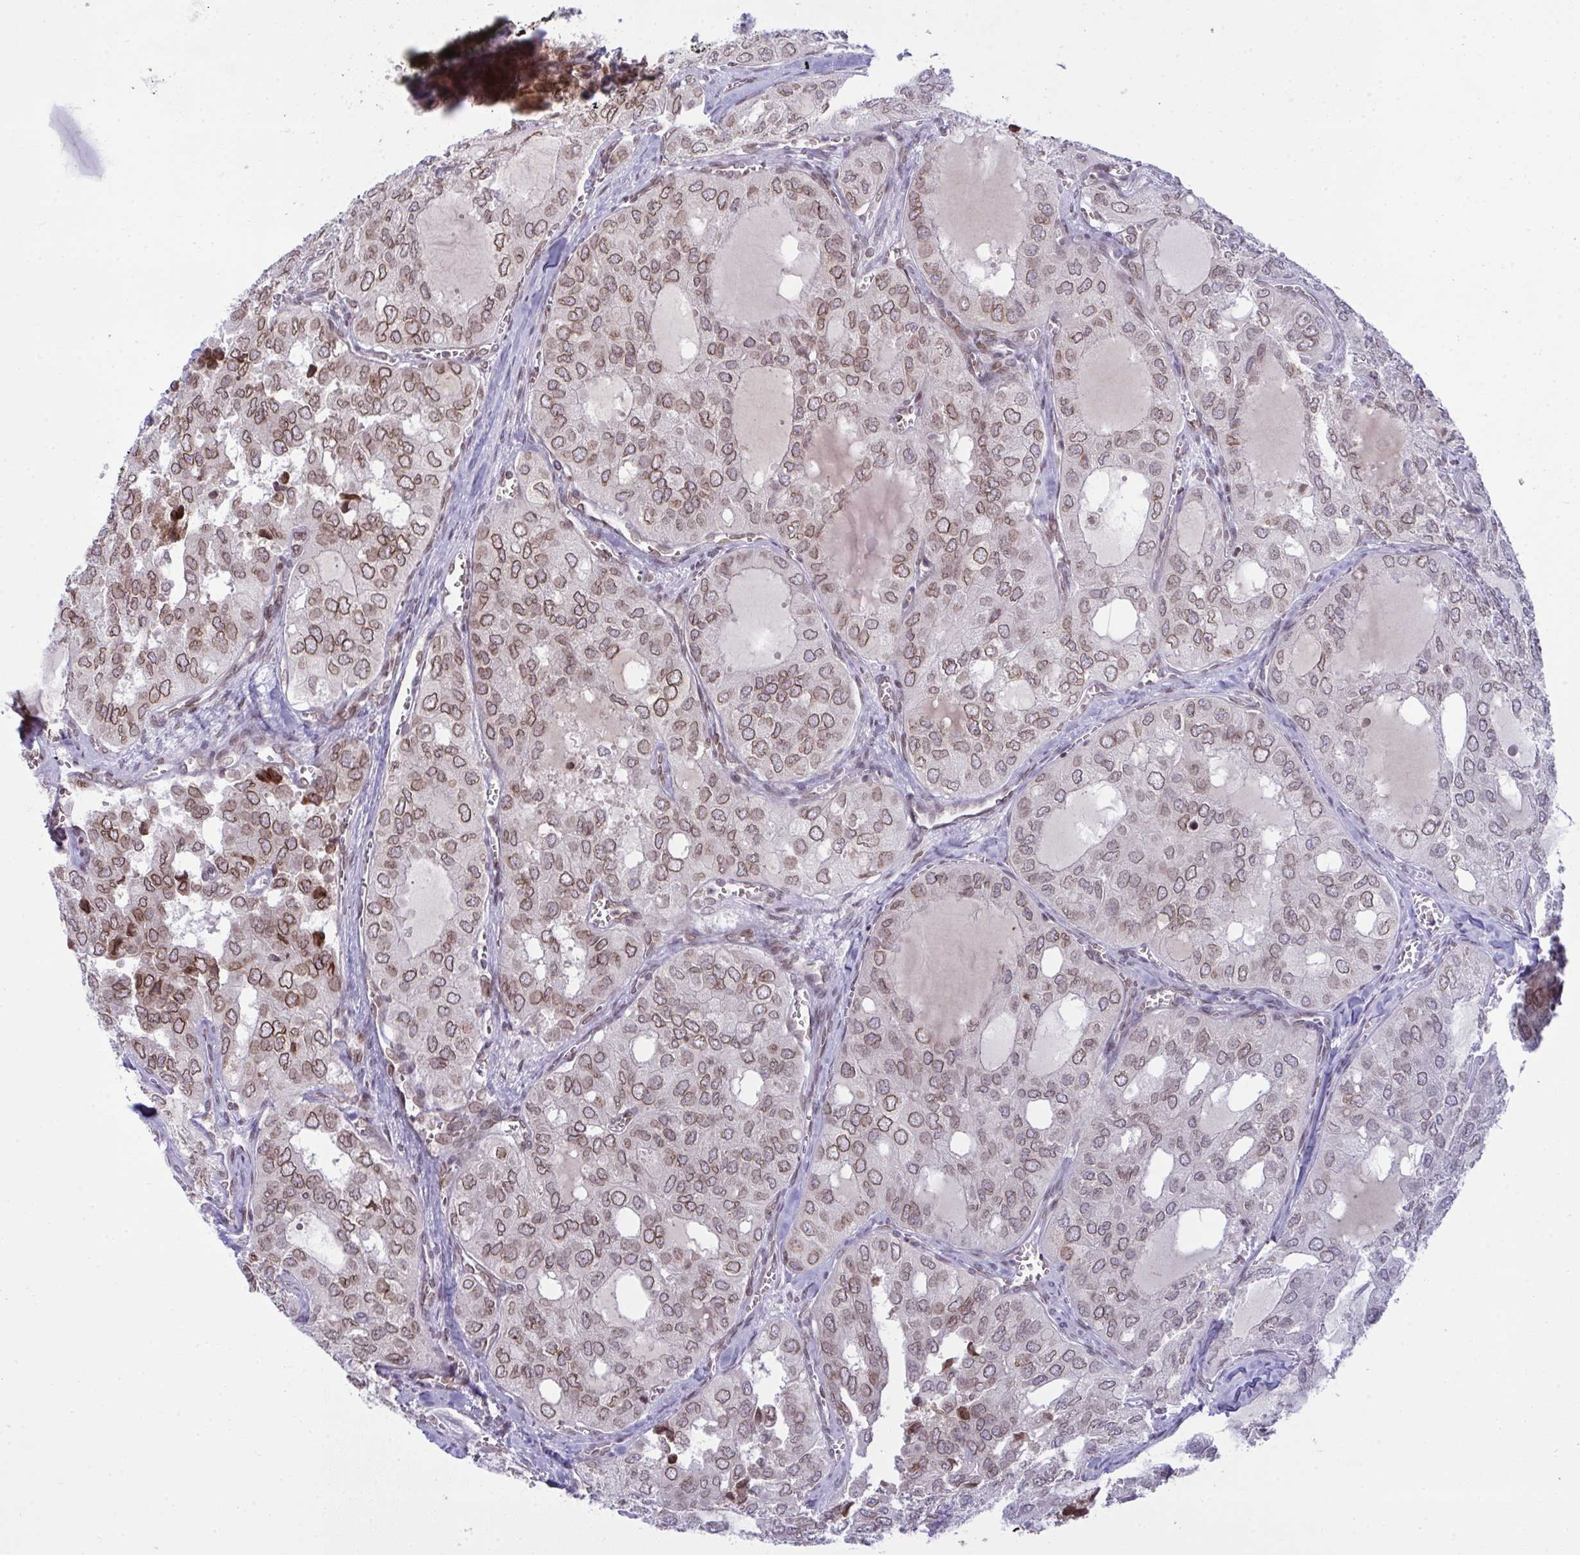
{"staining": {"intensity": "moderate", "quantity": ">75%", "location": "cytoplasmic/membranous,nuclear"}, "tissue": "thyroid cancer", "cell_type": "Tumor cells", "image_type": "cancer", "snomed": [{"axis": "morphology", "description": "Follicular adenoma carcinoma, NOS"}, {"axis": "topography", "description": "Thyroid gland"}], "caption": "This is a micrograph of immunohistochemistry (IHC) staining of thyroid cancer (follicular adenoma carcinoma), which shows moderate expression in the cytoplasmic/membranous and nuclear of tumor cells.", "gene": "RANBP2", "patient": {"sex": "male", "age": 75}}